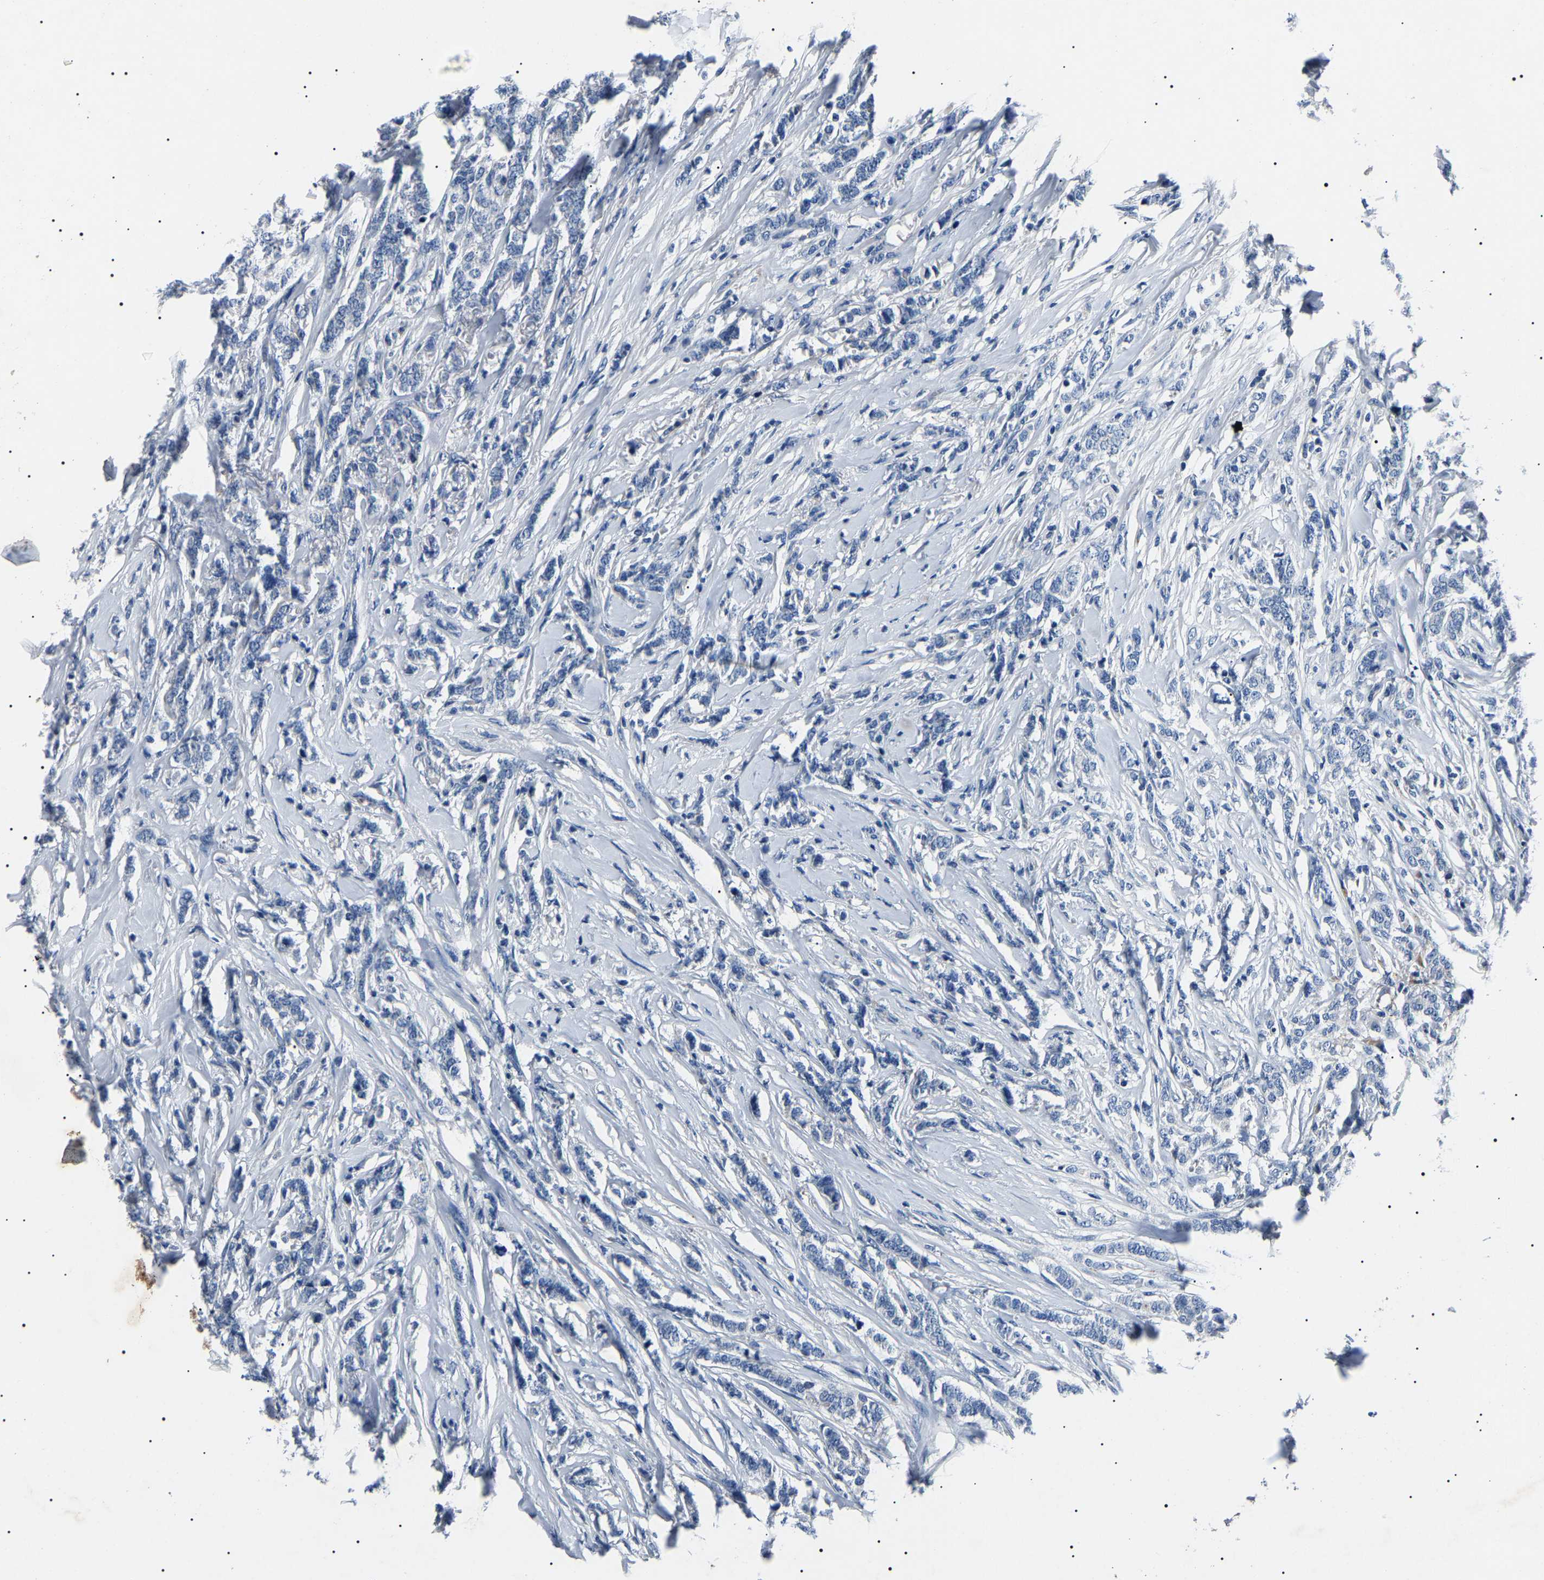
{"staining": {"intensity": "negative", "quantity": "none", "location": "none"}, "tissue": "breast cancer", "cell_type": "Tumor cells", "image_type": "cancer", "snomed": [{"axis": "morphology", "description": "Lobular carcinoma"}, {"axis": "topography", "description": "Skin"}, {"axis": "topography", "description": "Breast"}], "caption": "DAB immunohistochemical staining of breast lobular carcinoma exhibits no significant staining in tumor cells.", "gene": "KLK15", "patient": {"sex": "female", "age": 46}}